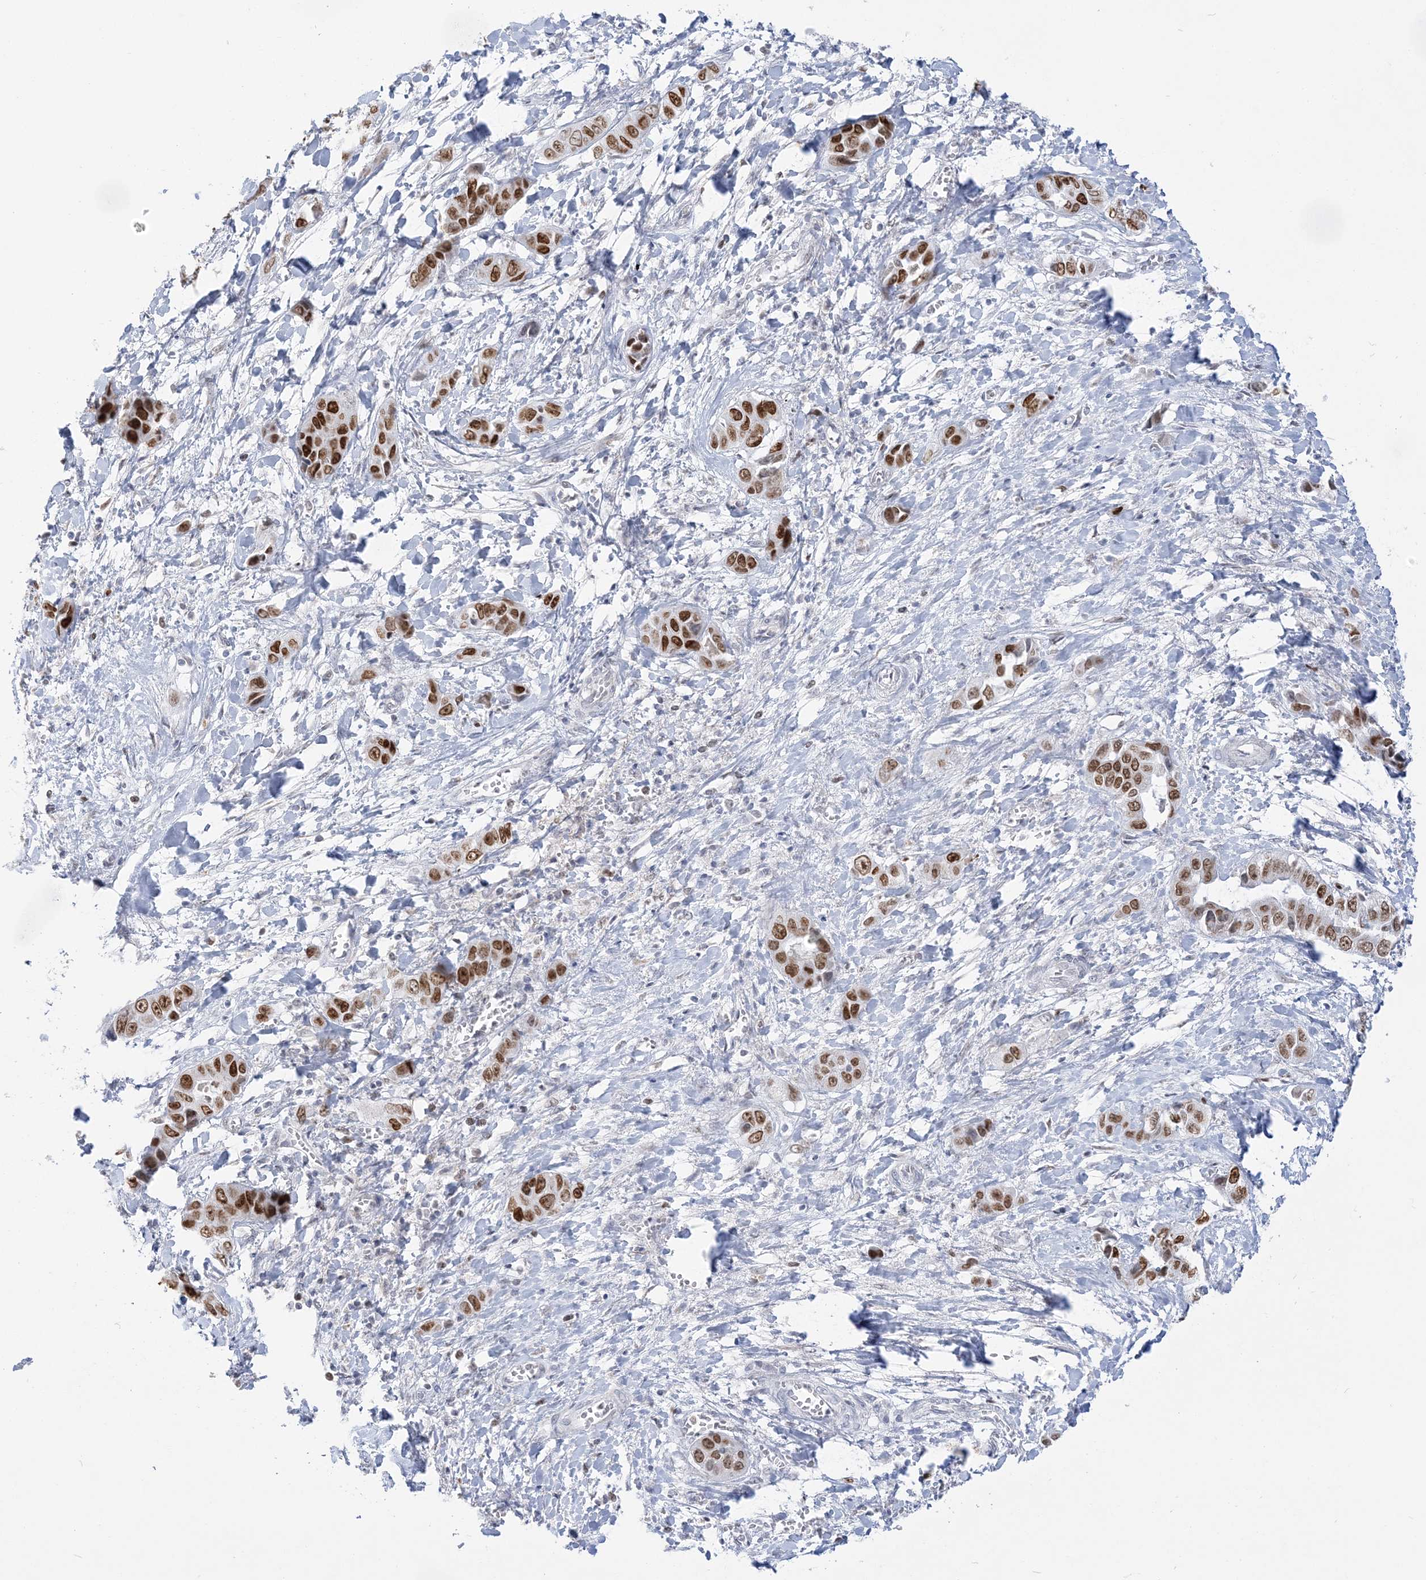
{"staining": {"intensity": "strong", "quantity": ">75%", "location": "nuclear"}, "tissue": "liver cancer", "cell_type": "Tumor cells", "image_type": "cancer", "snomed": [{"axis": "morphology", "description": "Cholangiocarcinoma"}, {"axis": "topography", "description": "Liver"}], "caption": "A micrograph of human cholangiocarcinoma (liver) stained for a protein reveals strong nuclear brown staining in tumor cells.", "gene": "DDX21", "patient": {"sex": "female", "age": 52}}